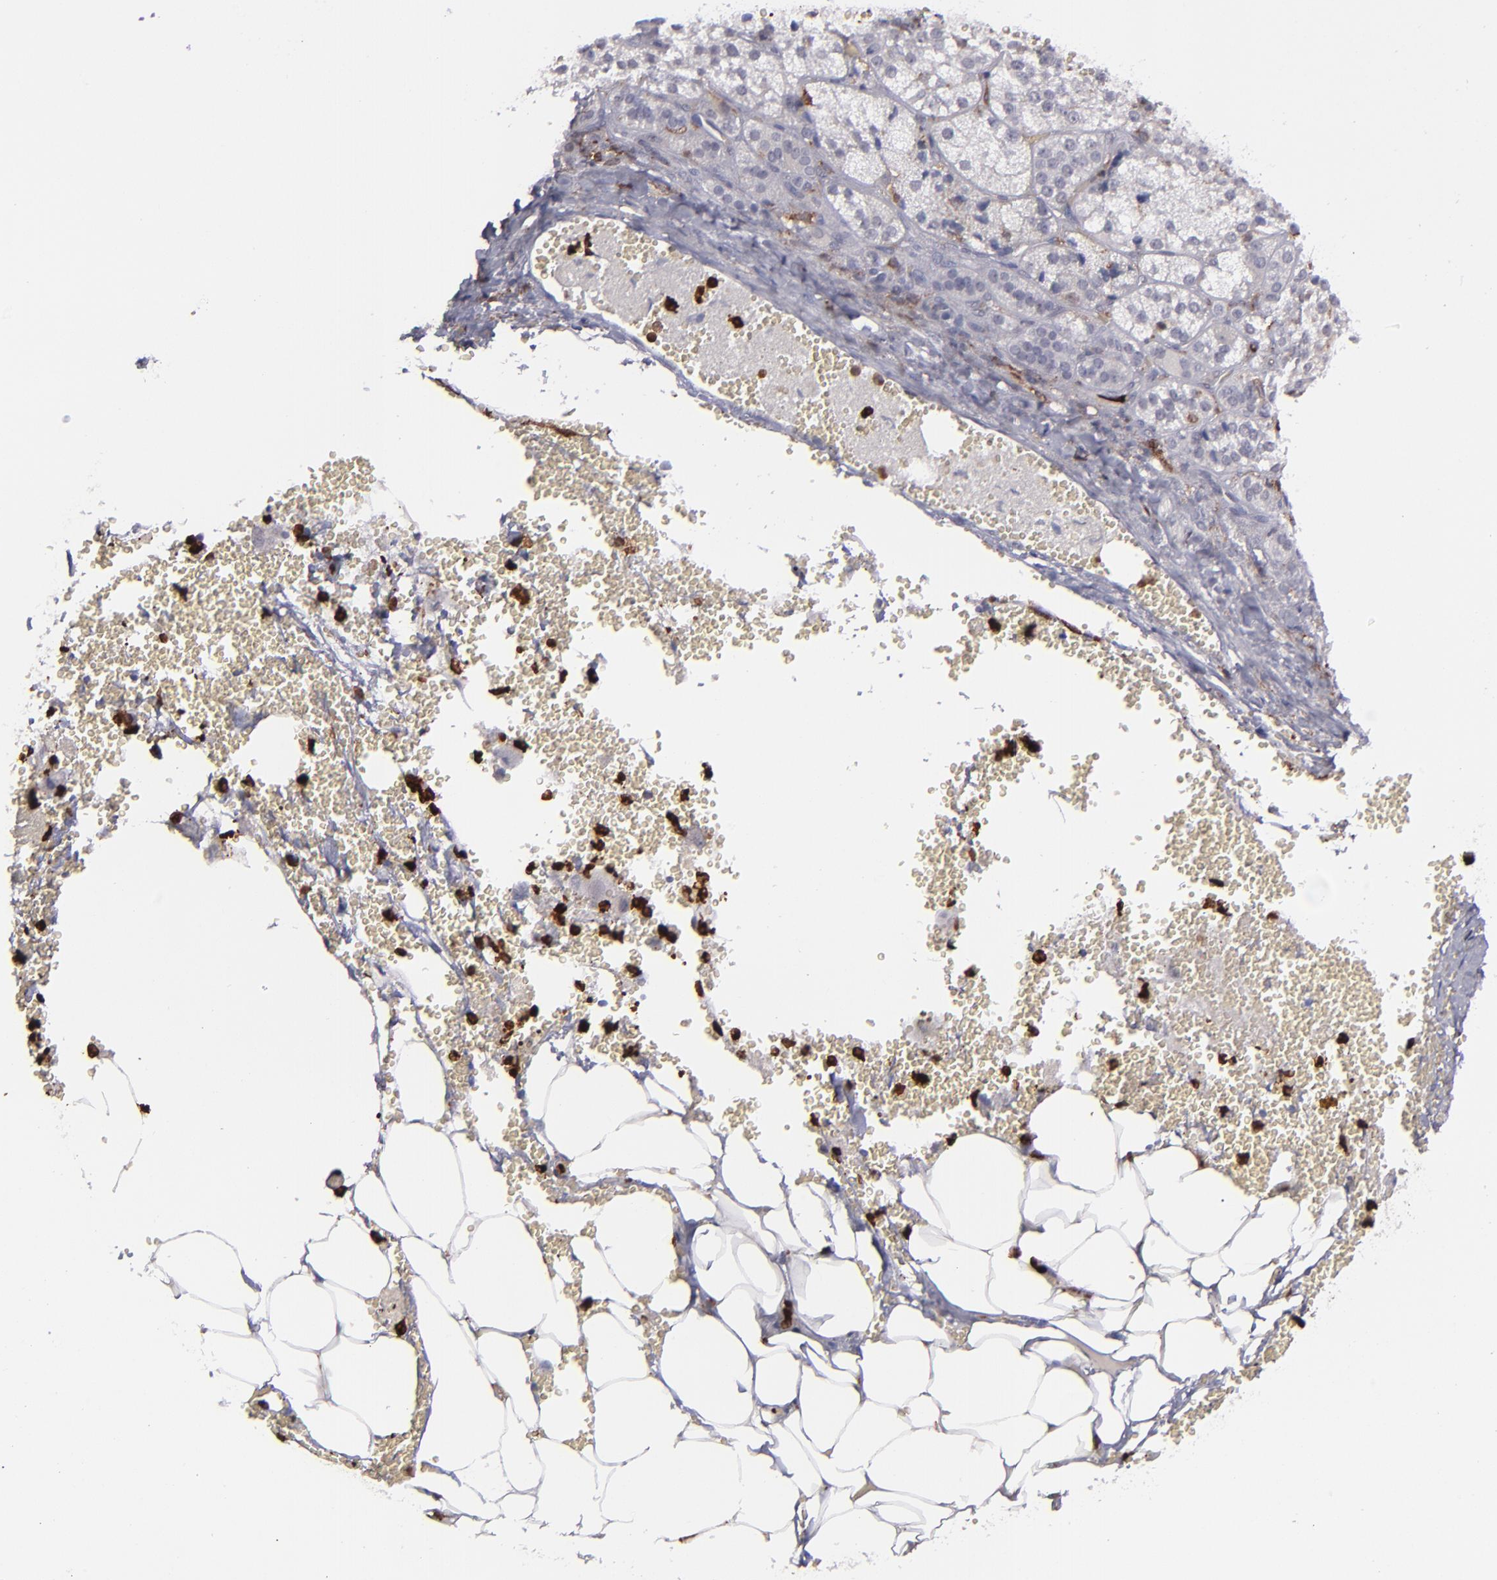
{"staining": {"intensity": "negative", "quantity": "none", "location": "none"}, "tissue": "adrenal gland", "cell_type": "Glandular cells", "image_type": "normal", "snomed": [{"axis": "morphology", "description": "Normal tissue, NOS"}, {"axis": "topography", "description": "Adrenal gland"}], "caption": "An immunohistochemistry micrograph of benign adrenal gland is shown. There is no staining in glandular cells of adrenal gland.", "gene": "NCF2", "patient": {"sex": "female", "age": 71}}